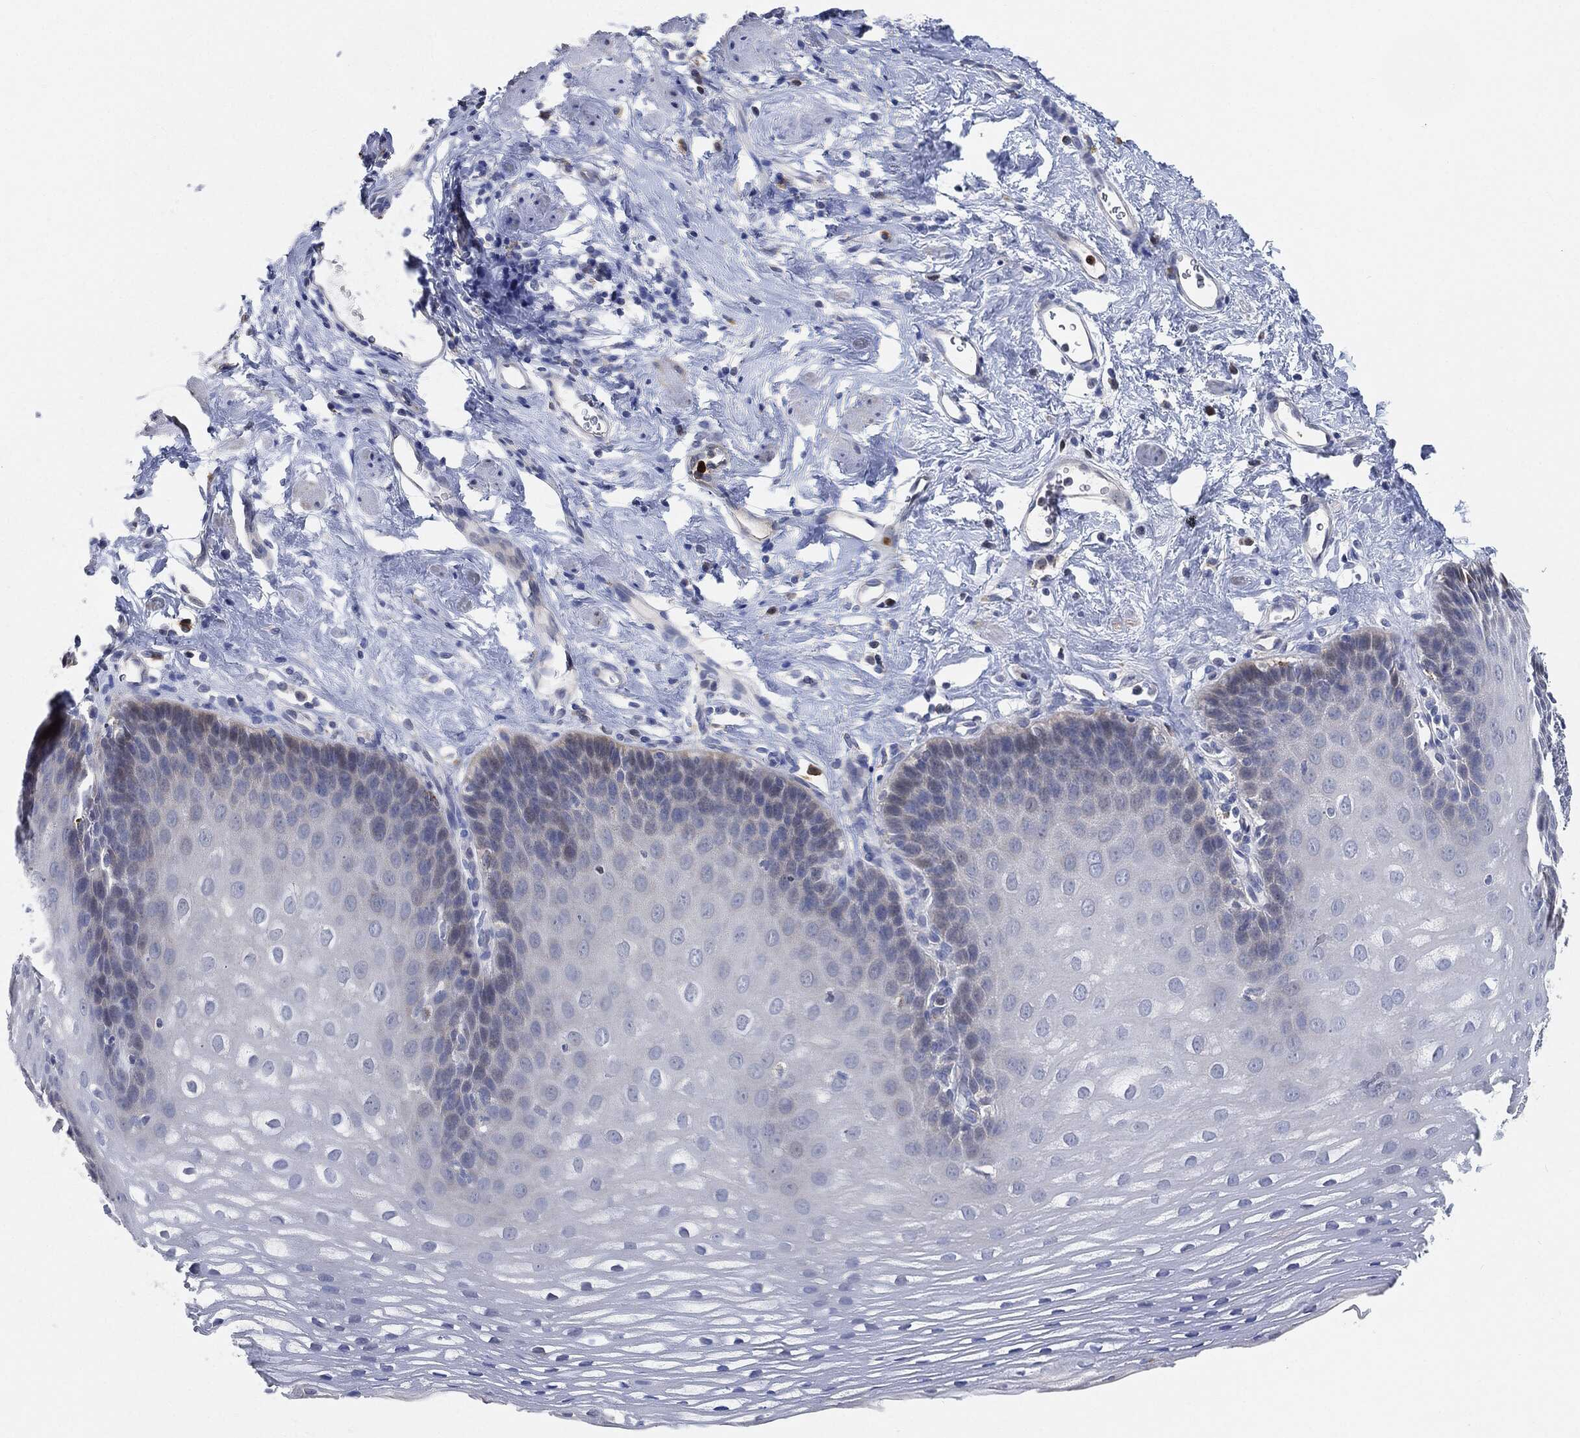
{"staining": {"intensity": "negative", "quantity": "none", "location": "none"}, "tissue": "esophagus", "cell_type": "Squamous epithelial cells", "image_type": "normal", "snomed": [{"axis": "morphology", "description": "Normal tissue, NOS"}, {"axis": "topography", "description": "Esophagus"}], "caption": "IHC of normal esophagus demonstrates no expression in squamous epithelial cells.", "gene": "VSIG4", "patient": {"sex": "male", "age": 64}}